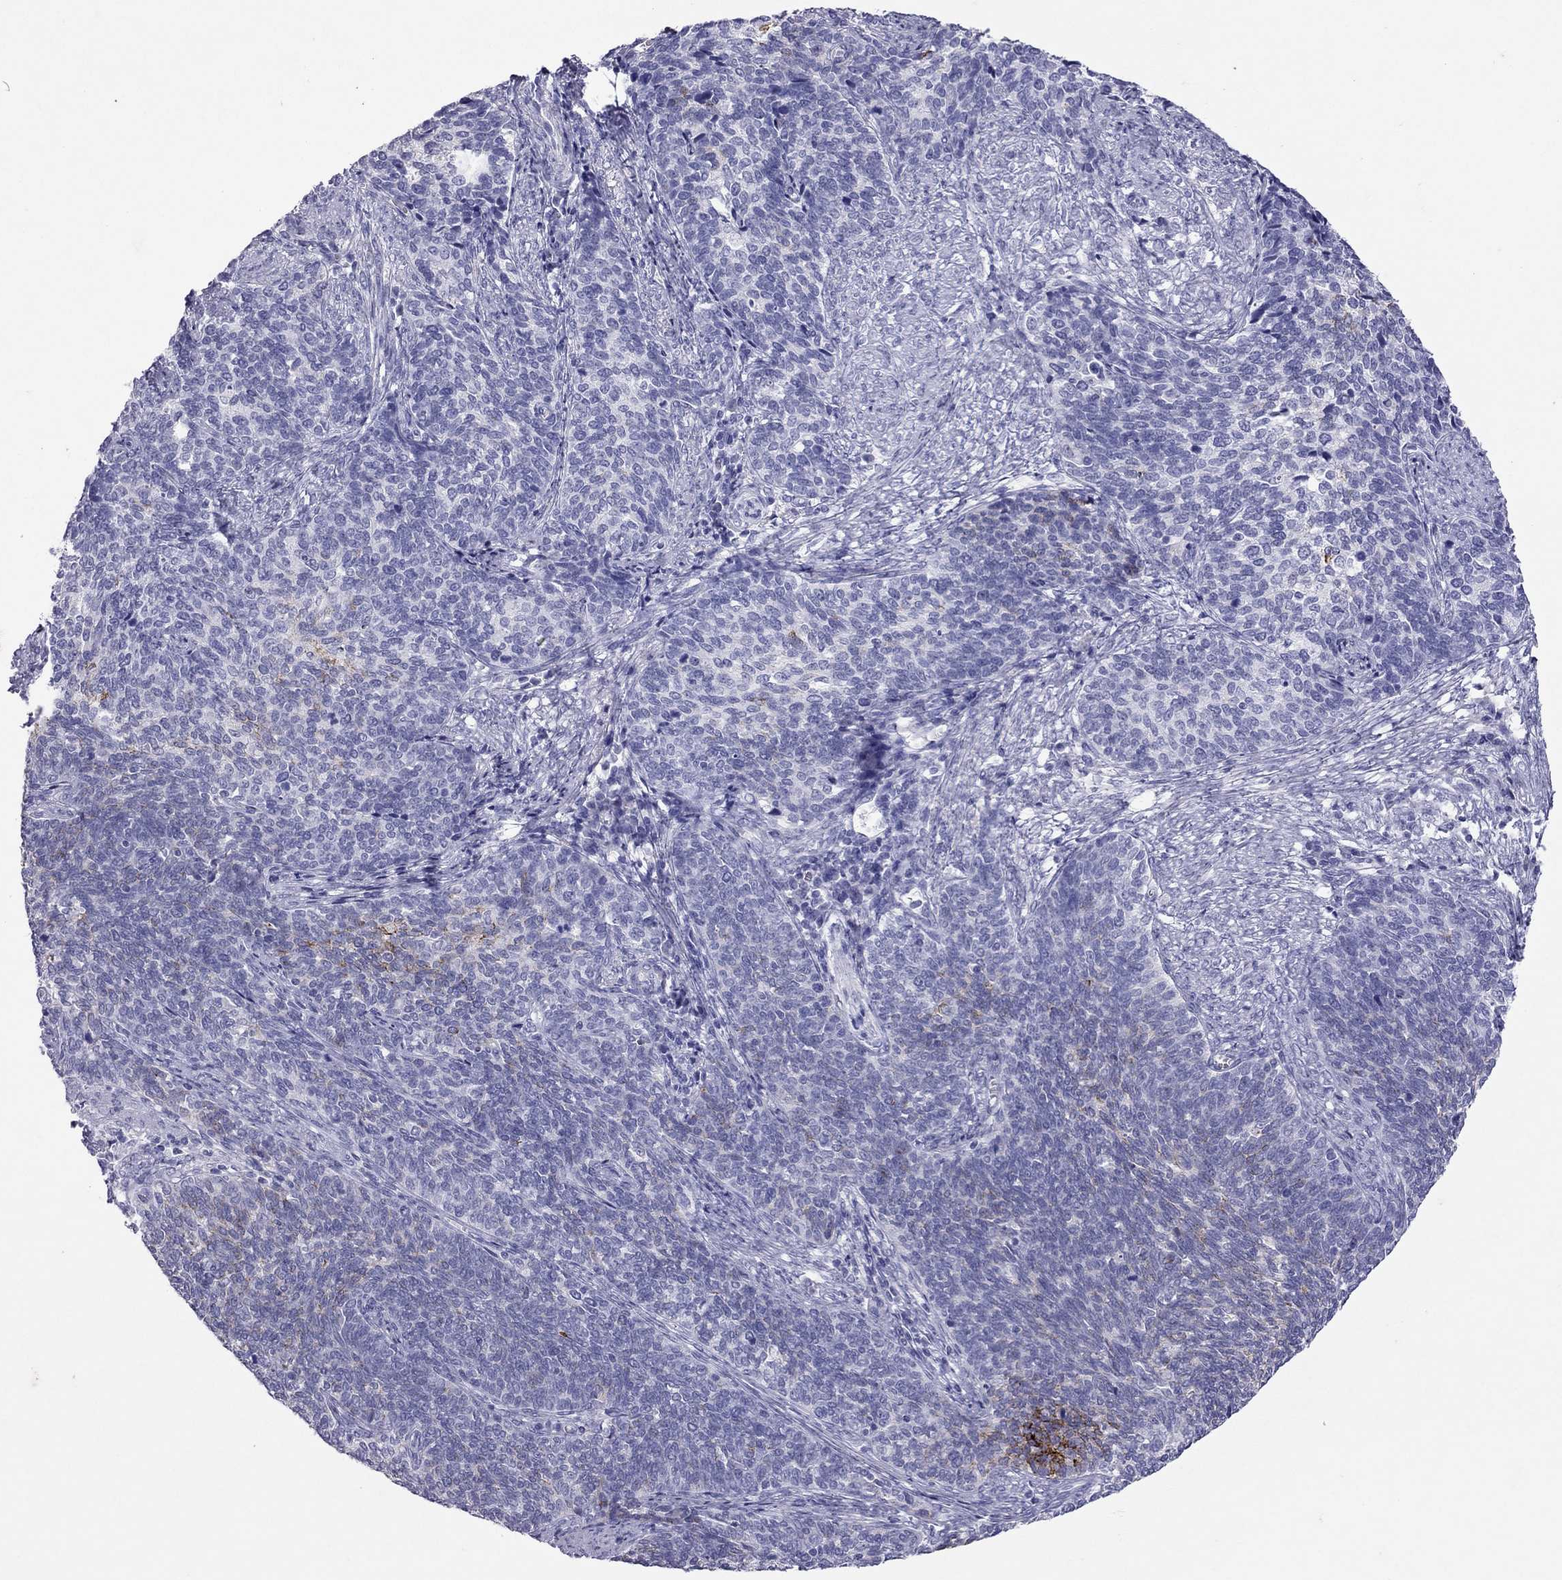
{"staining": {"intensity": "negative", "quantity": "none", "location": "none"}, "tissue": "cervical cancer", "cell_type": "Tumor cells", "image_type": "cancer", "snomed": [{"axis": "morphology", "description": "Squamous cell carcinoma, NOS"}, {"axis": "topography", "description": "Cervix"}], "caption": "The immunohistochemistry histopathology image has no significant positivity in tumor cells of cervical cancer (squamous cell carcinoma) tissue.", "gene": "MUC16", "patient": {"sex": "female", "age": 39}}